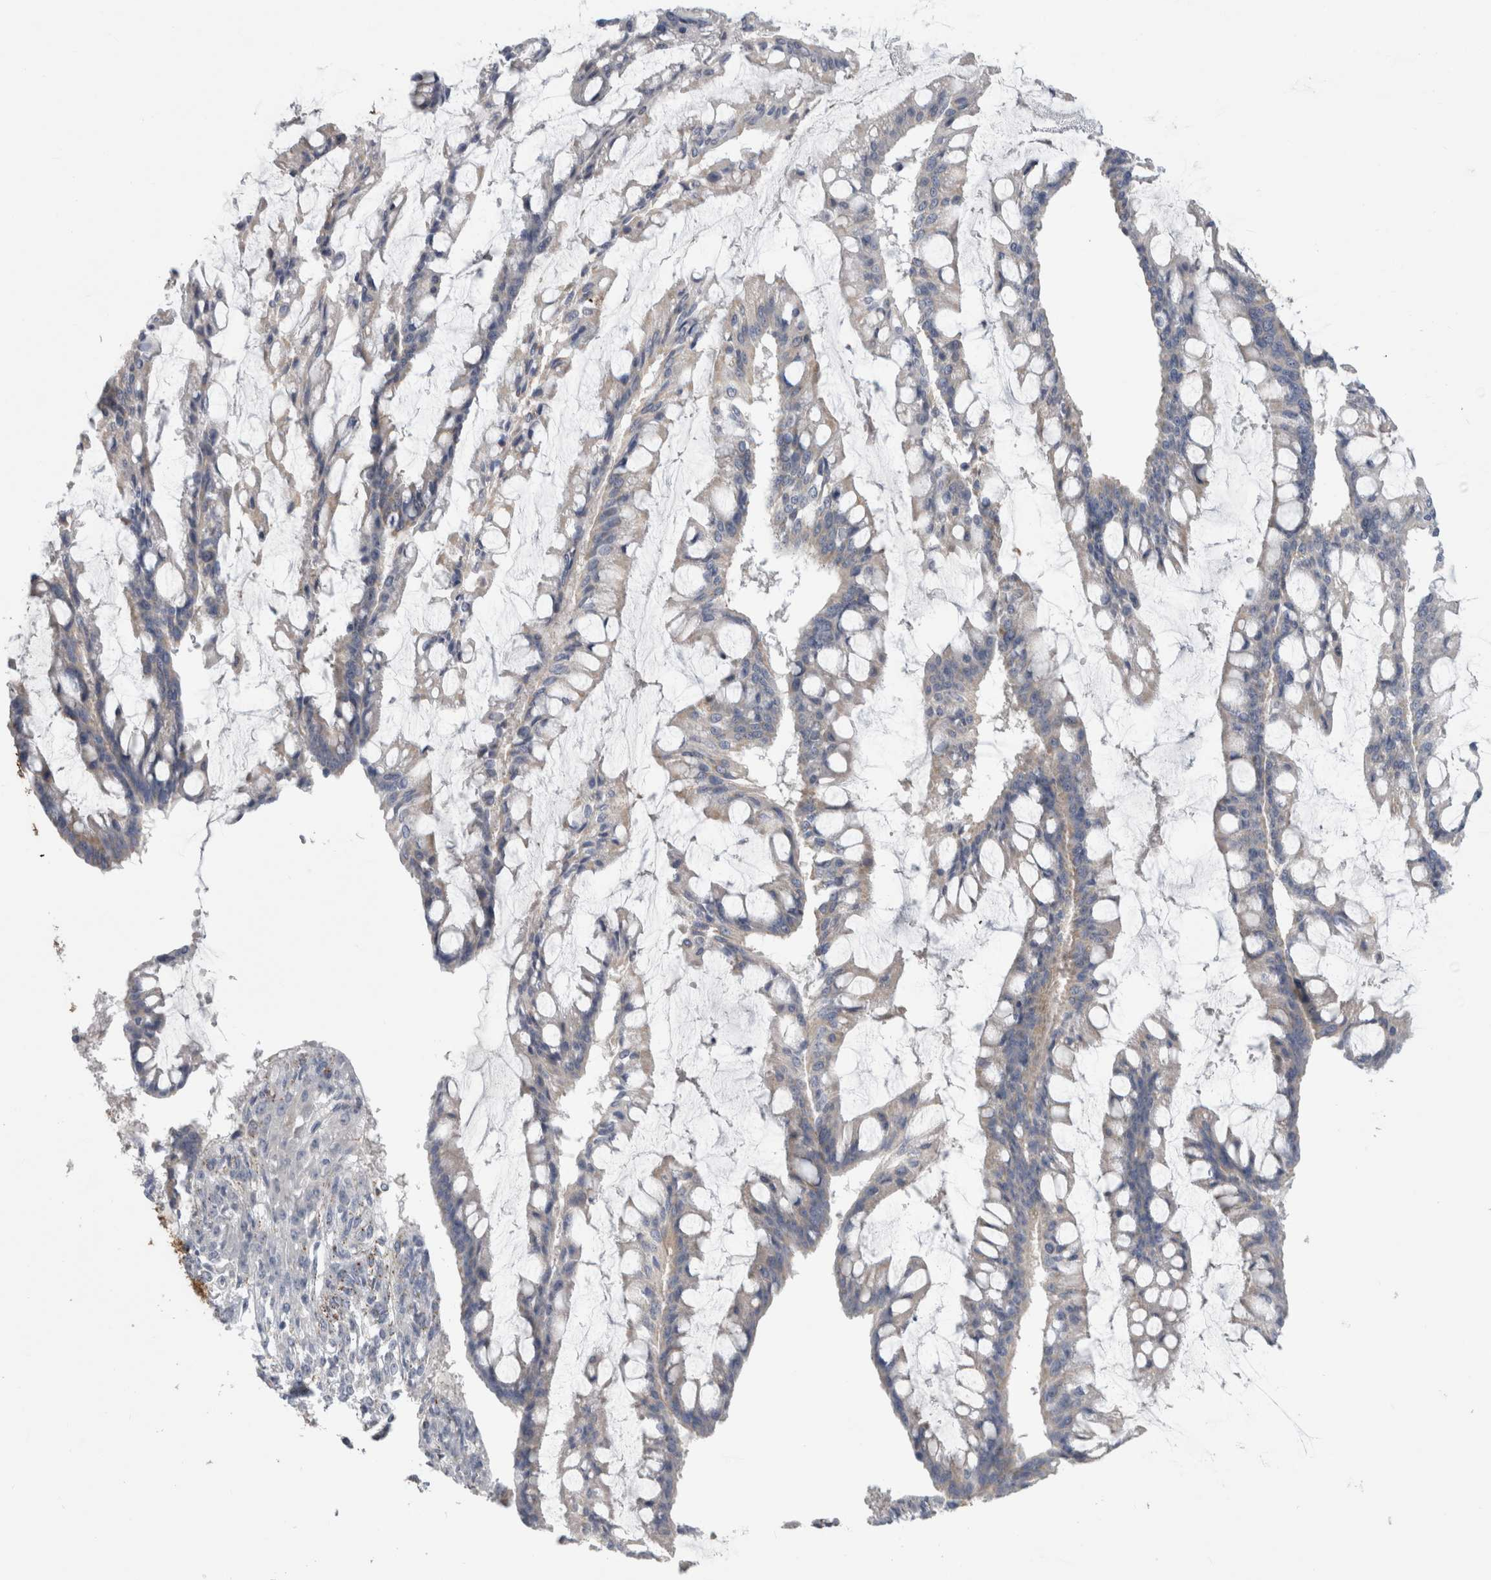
{"staining": {"intensity": "negative", "quantity": "none", "location": "none"}, "tissue": "ovarian cancer", "cell_type": "Tumor cells", "image_type": "cancer", "snomed": [{"axis": "morphology", "description": "Cystadenocarcinoma, mucinous, NOS"}, {"axis": "topography", "description": "Ovary"}], "caption": "Immunohistochemistry photomicrograph of neoplastic tissue: ovarian cancer (mucinous cystadenocarcinoma) stained with DAB (3,3'-diaminobenzidine) displays no significant protein staining in tumor cells.", "gene": "GATM", "patient": {"sex": "female", "age": 73}}